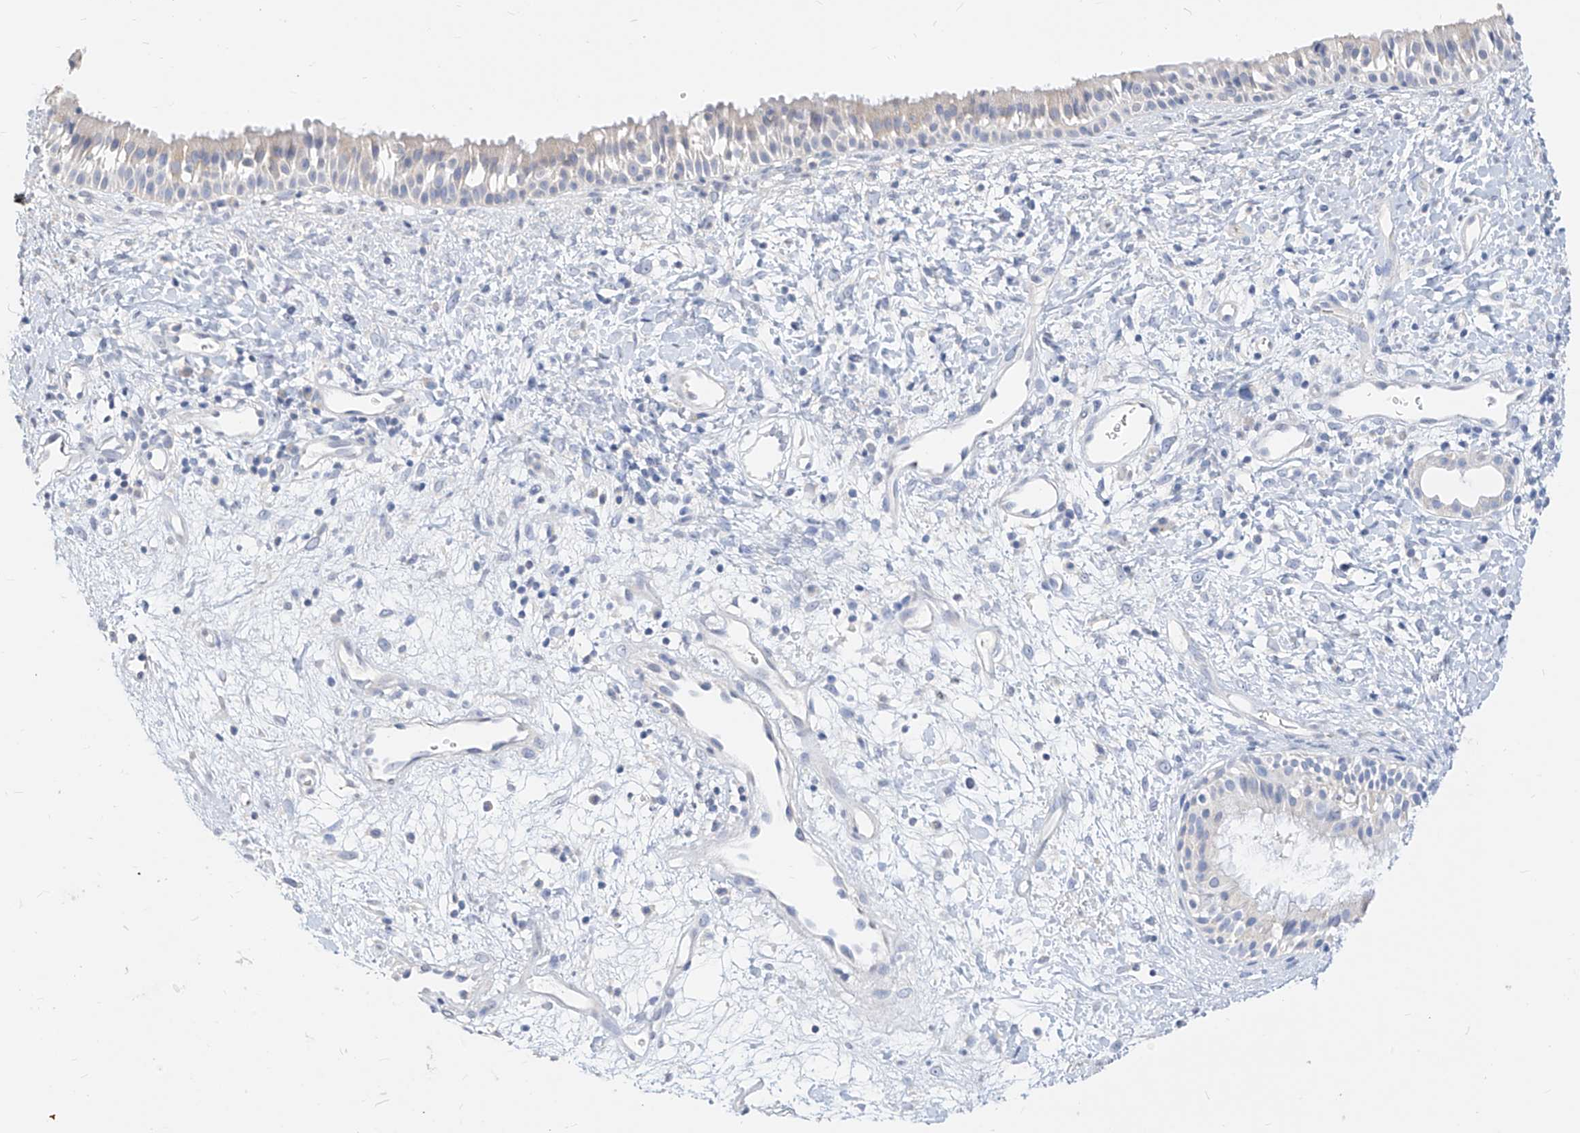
{"staining": {"intensity": "negative", "quantity": "none", "location": "none"}, "tissue": "nasopharynx", "cell_type": "Respiratory epithelial cells", "image_type": "normal", "snomed": [{"axis": "morphology", "description": "Normal tissue, NOS"}, {"axis": "topography", "description": "Nasopharynx"}], "caption": "Immunohistochemistry of benign human nasopharynx shows no positivity in respiratory epithelial cells. The staining is performed using DAB (3,3'-diaminobenzidine) brown chromogen with nuclei counter-stained in using hematoxylin.", "gene": "ZZEF1", "patient": {"sex": "male", "age": 22}}